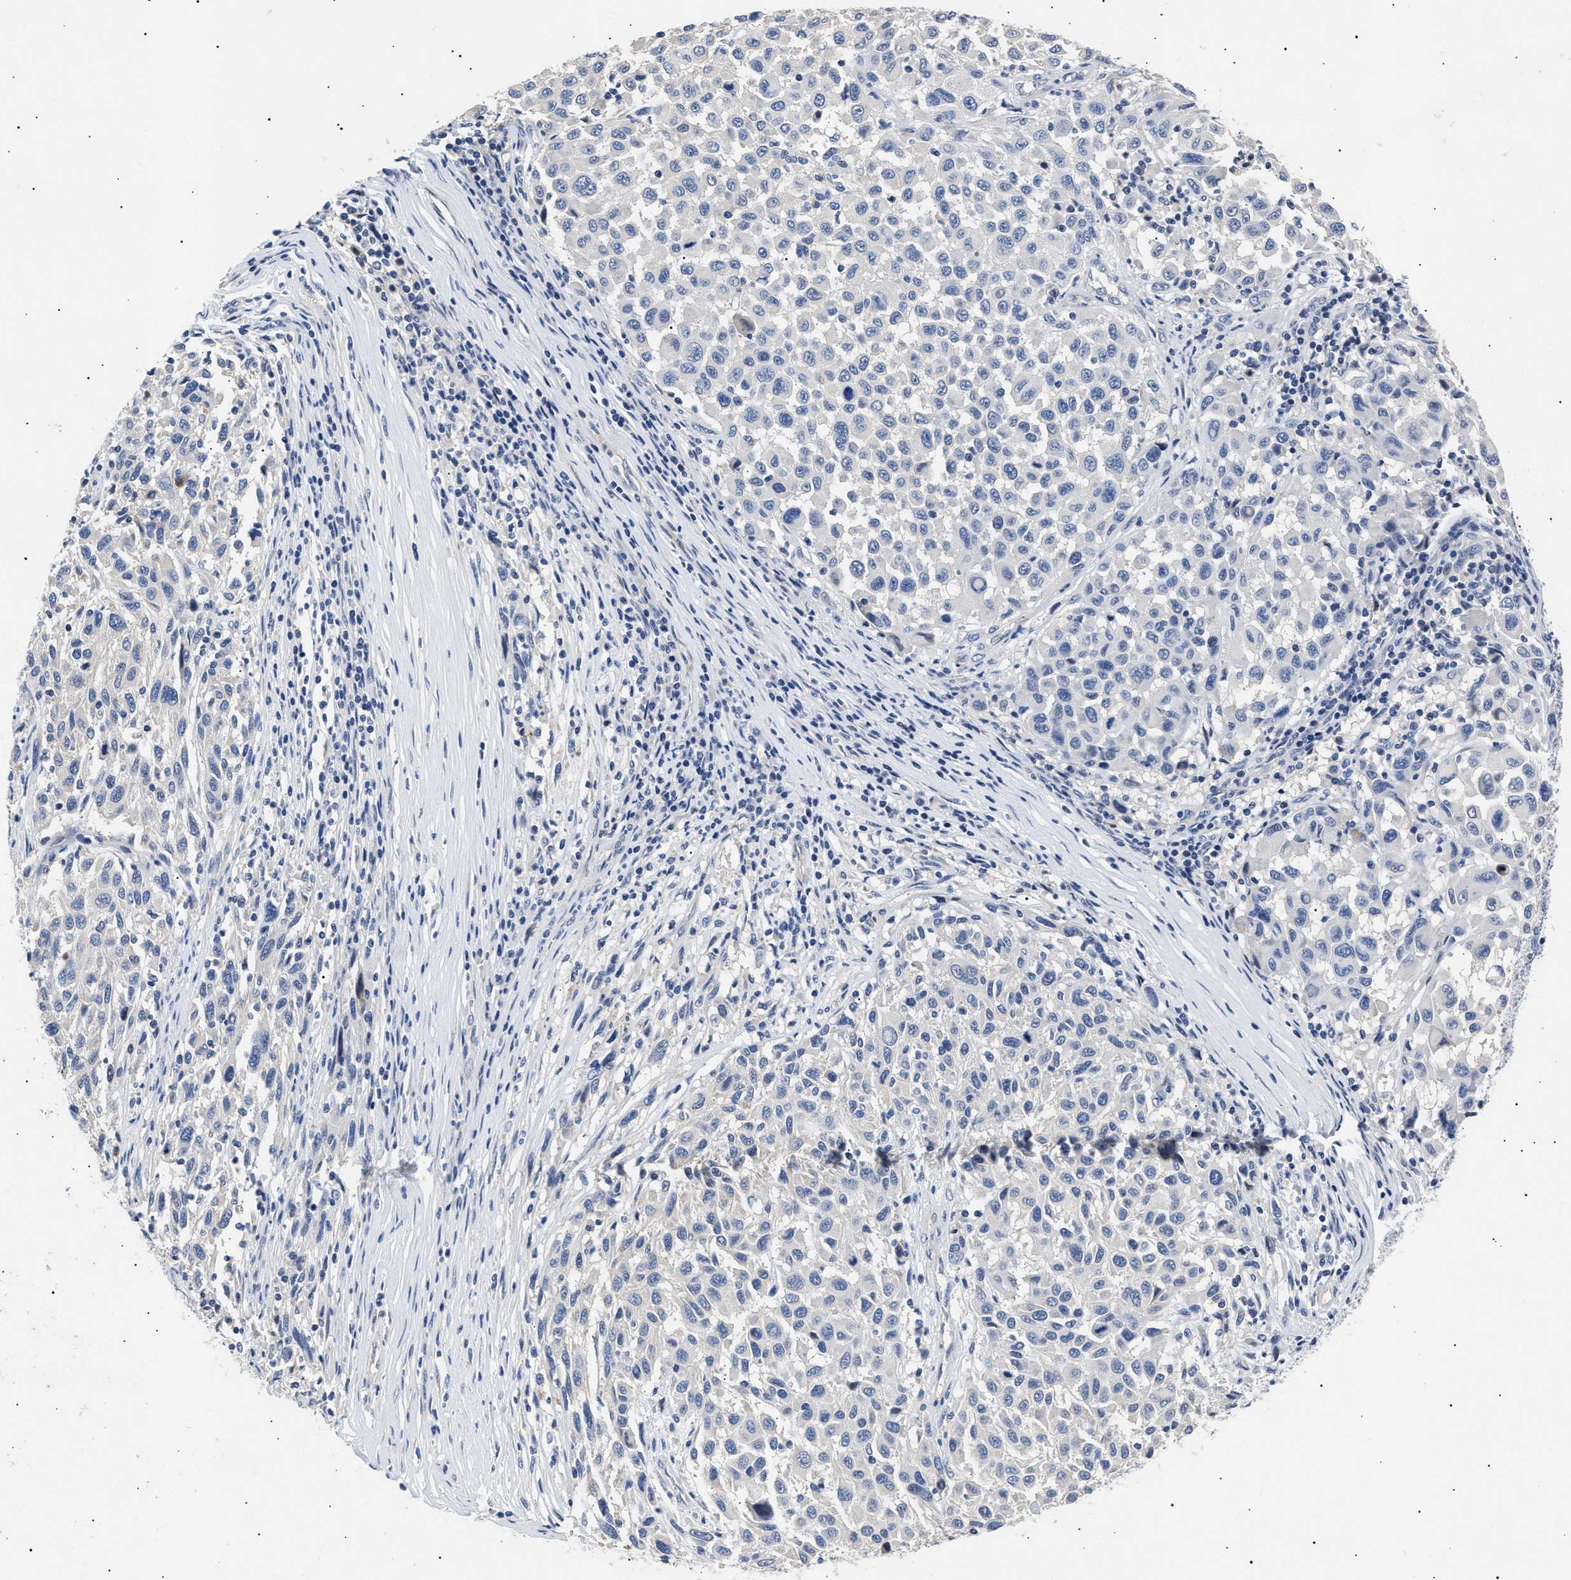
{"staining": {"intensity": "negative", "quantity": "none", "location": "none"}, "tissue": "melanoma", "cell_type": "Tumor cells", "image_type": "cancer", "snomed": [{"axis": "morphology", "description": "Malignant melanoma, Metastatic site"}, {"axis": "topography", "description": "Lymph node"}], "caption": "This is an immunohistochemistry (IHC) image of human malignant melanoma (metastatic site). There is no positivity in tumor cells.", "gene": "HEMGN", "patient": {"sex": "male", "age": 61}}